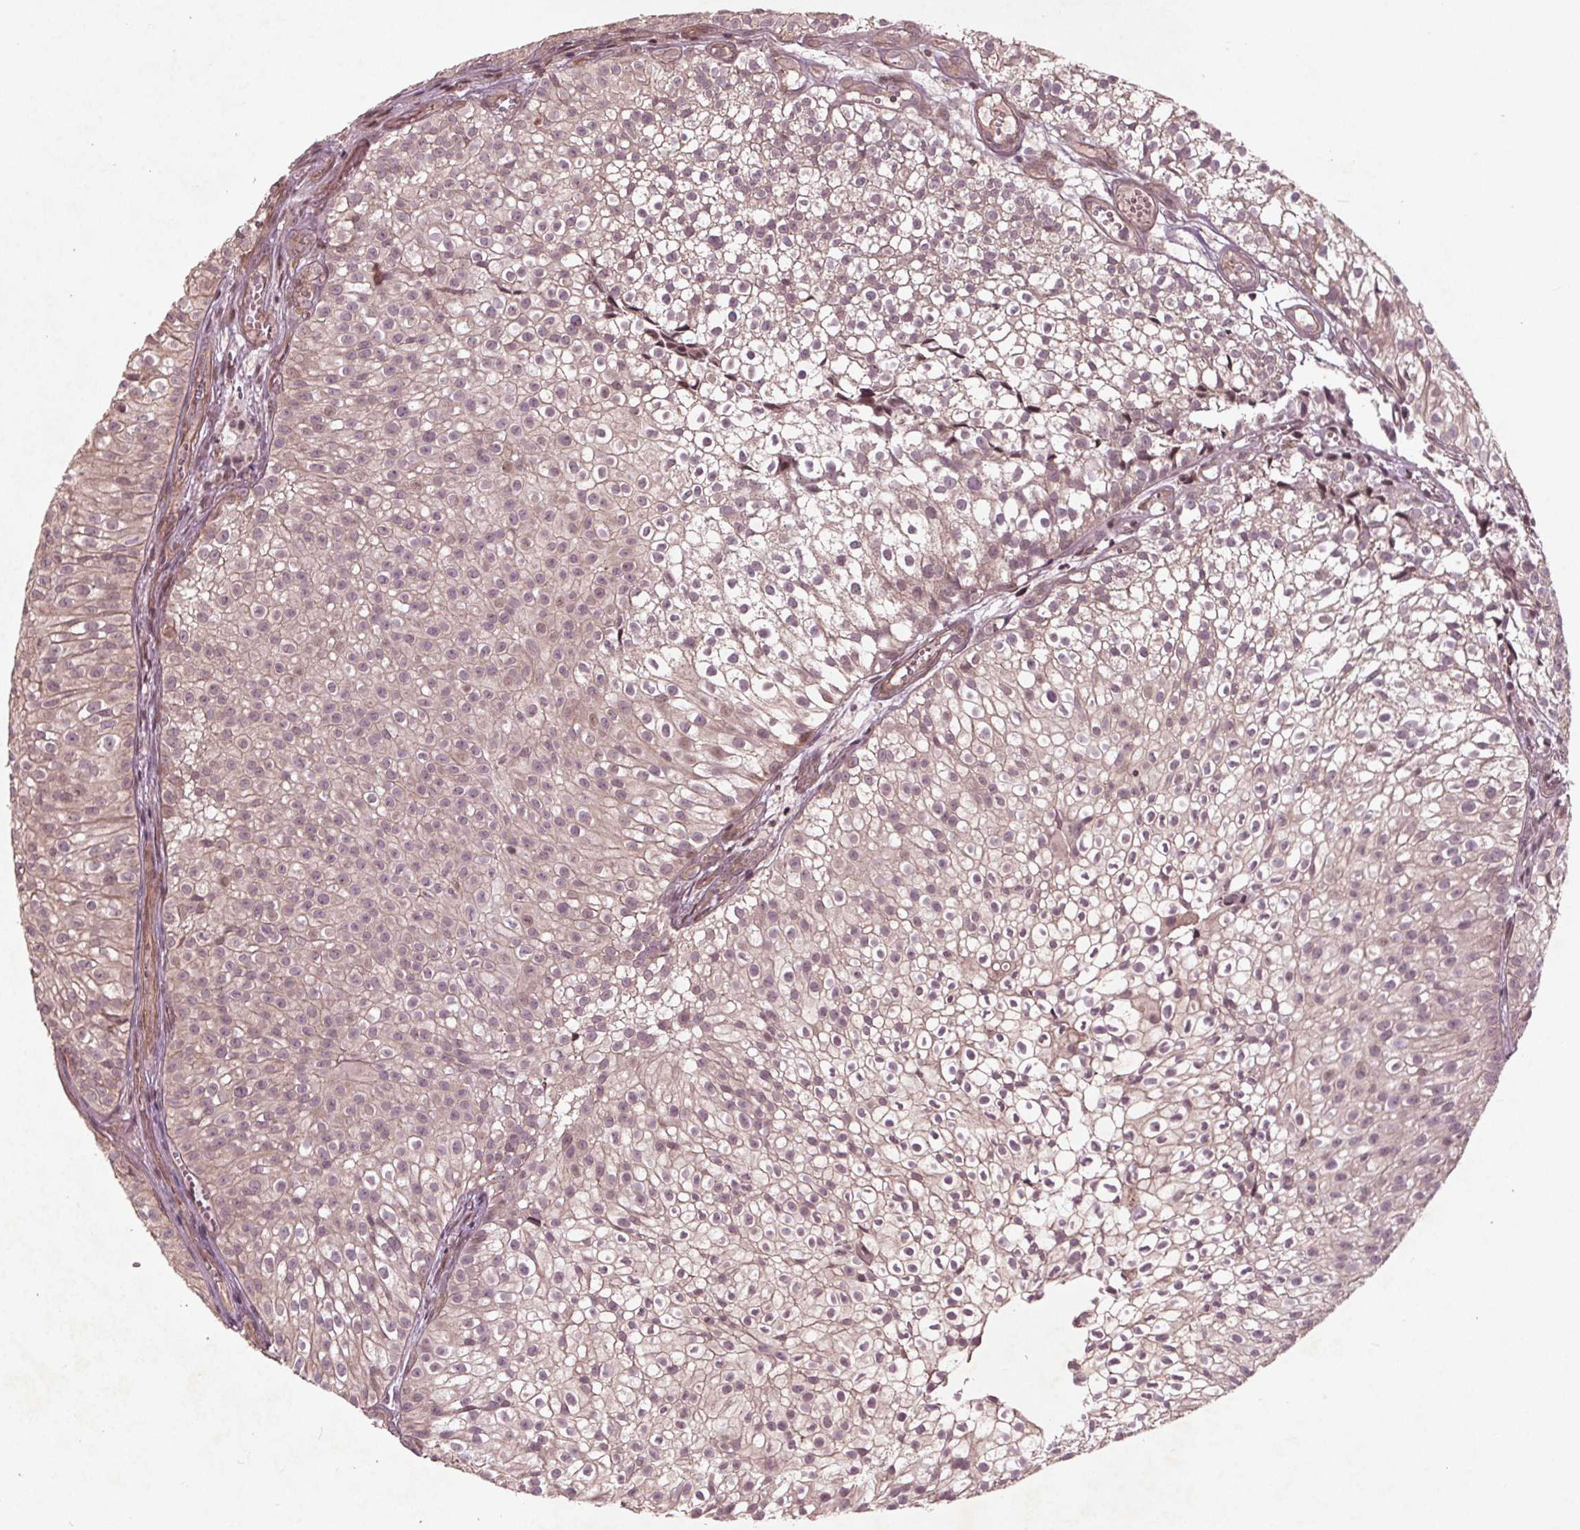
{"staining": {"intensity": "weak", "quantity": "<25%", "location": "nuclear"}, "tissue": "urothelial cancer", "cell_type": "Tumor cells", "image_type": "cancer", "snomed": [{"axis": "morphology", "description": "Urothelial carcinoma, Low grade"}, {"axis": "topography", "description": "Urinary bladder"}], "caption": "IHC histopathology image of neoplastic tissue: low-grade urothelial carcinoma stained with DAB (3,3'-diaminobenzidine) displays no significant protein staining in tumor cells.", "gene": "CDKL4", "patient": {"sex": "male", "age": 70}}